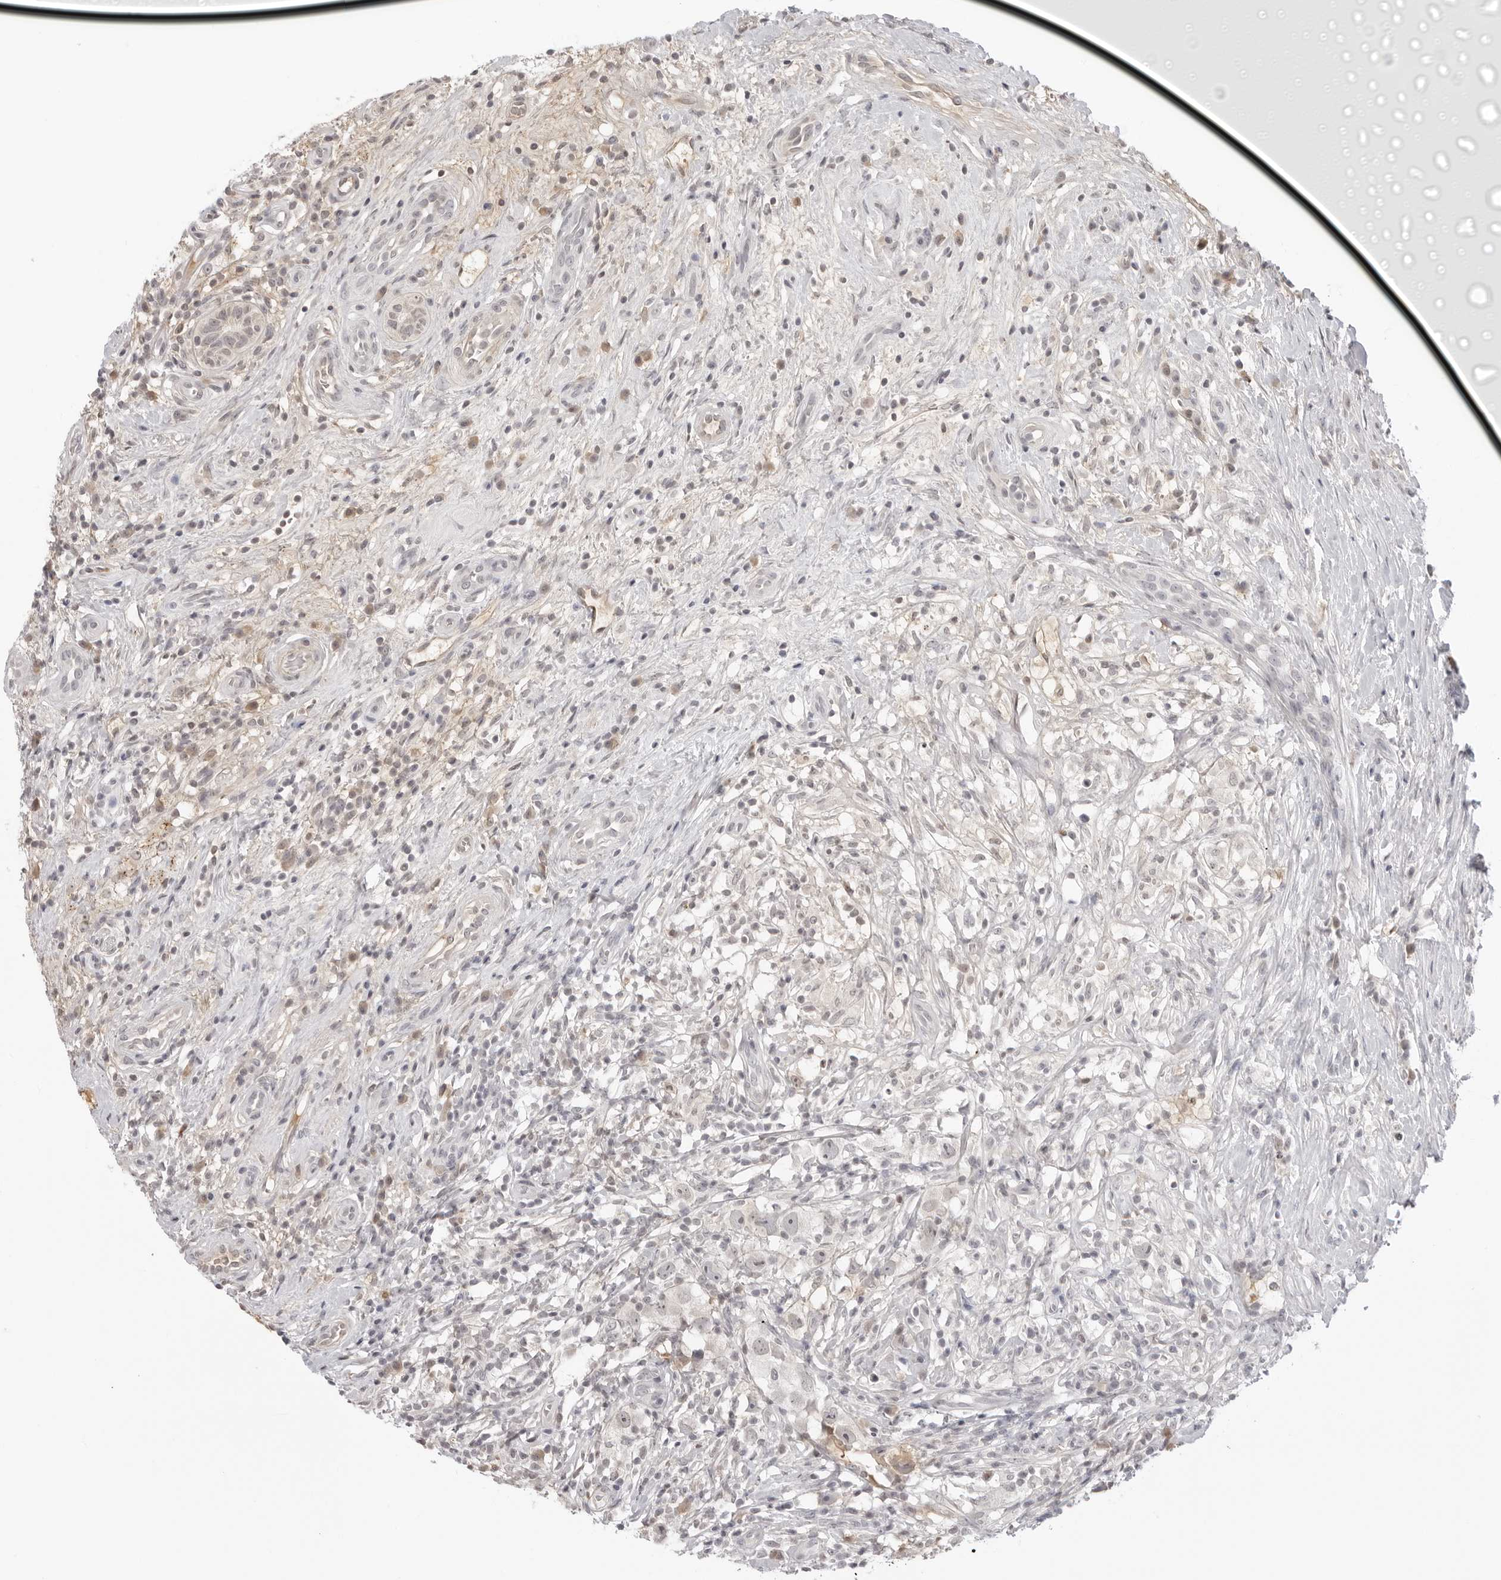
{"staining": {"intensity": "negative", "quantity": "none", "location": "none"}, "tissue": "testis cancer", "cell_type": "Tumor cells", "image_type": "cancer", "snomed": [{"axis": "morphology", "description": "Seminoma, NOS"}, {"axis": "topography", "description": "Testis"}], "caption": "Immunohistochemistry (IHC) photomicrograph of neoplastic tissue: seminoma (testis) stained with DAB shows no significant protein staining in tumor cells. Nuclei are stained in blue.", "gene": "STRADB", "patient": {"sex": "male", "age": 49}}